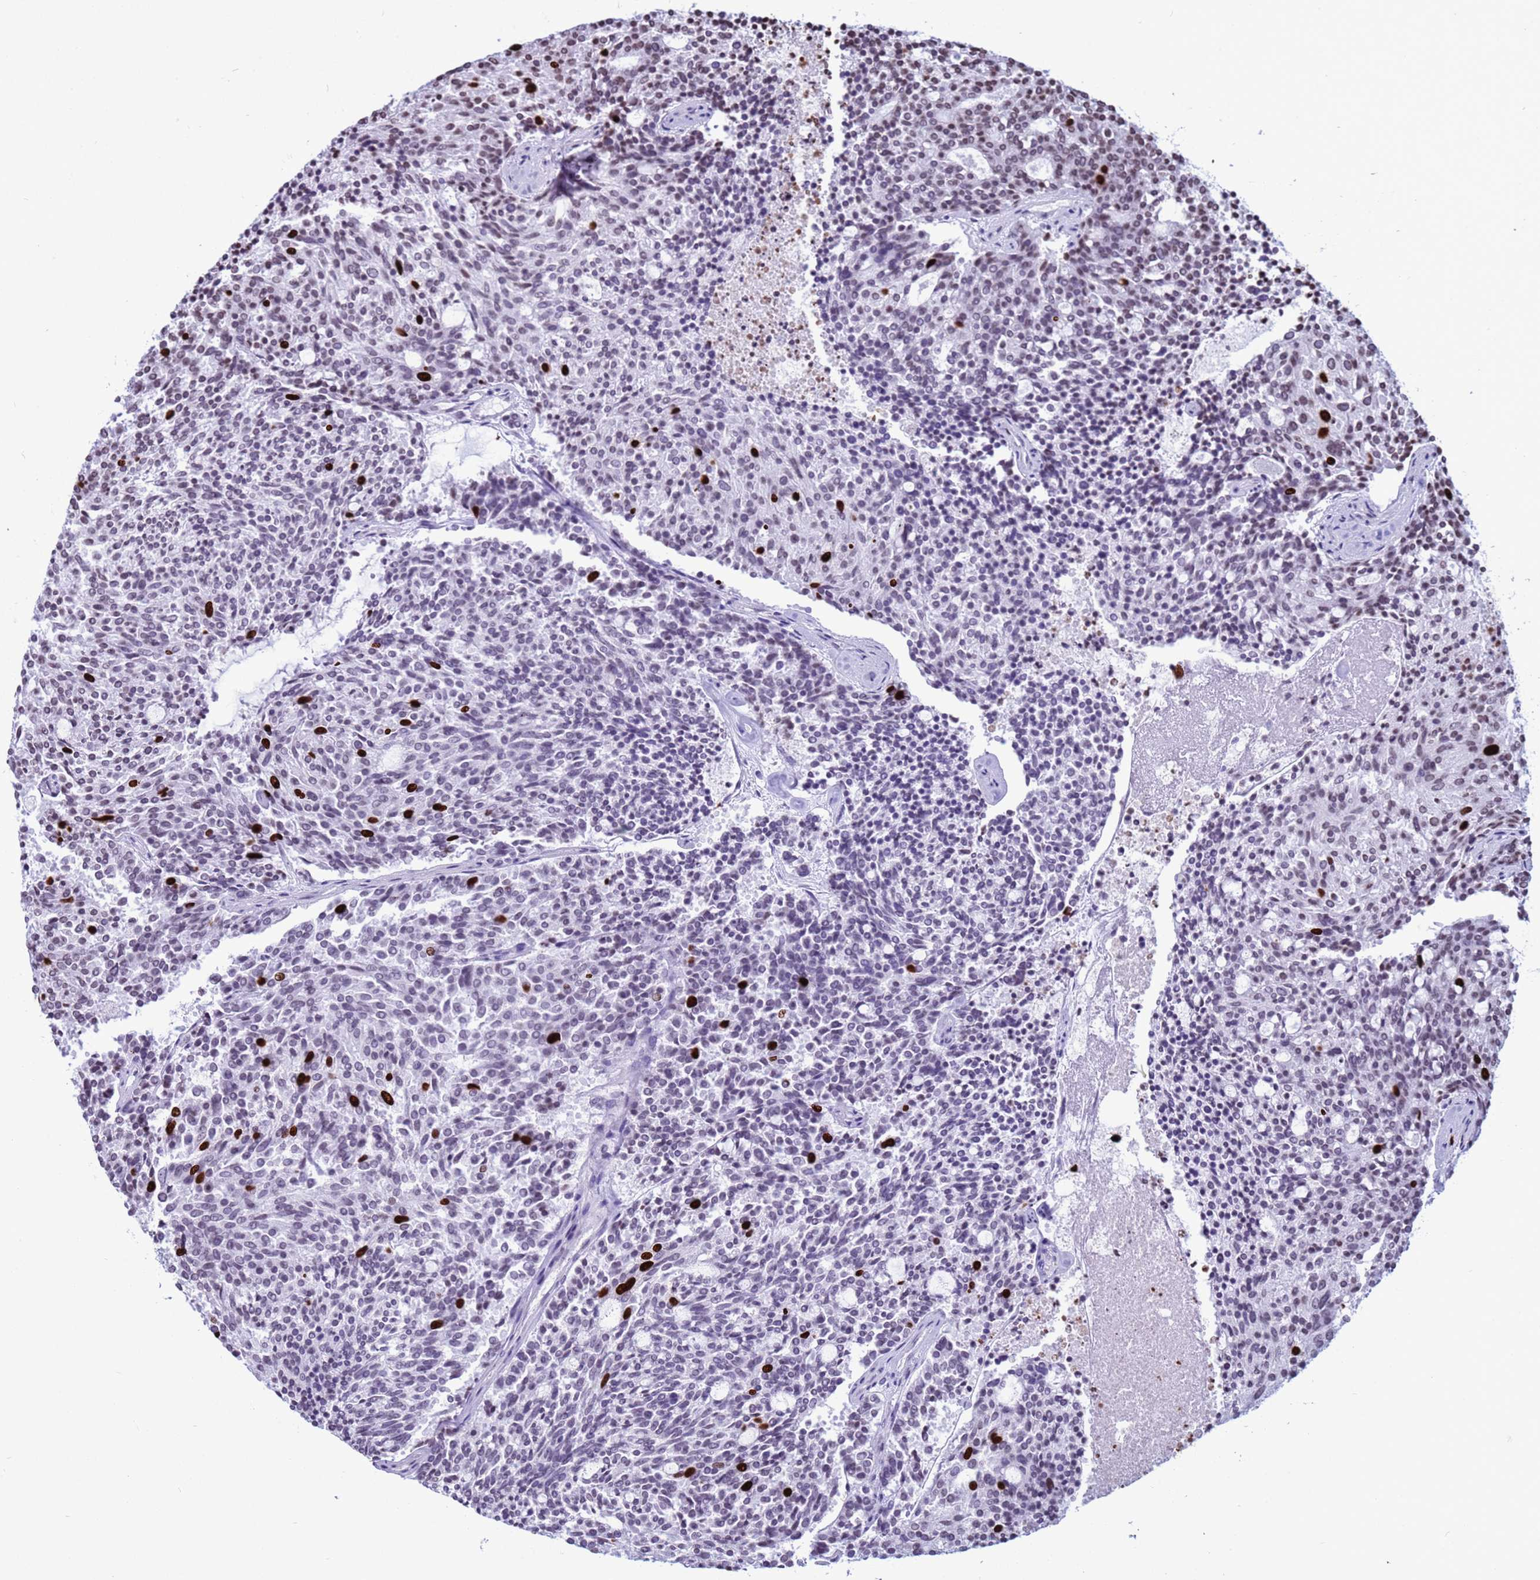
{"staining": {"intensity": "strong", "quantity": "<25%", "location": "nuclear"}, "tissue": "carcinoid", "cell_type": "Tumor cells", "image_type": "cancer", "snomed": [{"axis": "morphology", "description": "Carcinoid, malignant, NOS"}, {"axis": "topography", "description": "Pancreas"}], "caption": "High-magnification brightfield microscopy of malignant carcinoid stained with DAB (3,3'-diaminobenzidine) (brown) and counterstained with hematoxylin (blue). tumor cells exhibit strong nuclear expression is appreciated in approximately<25% of cells.", "gene": "H4C8", "patient": {"sex": "female", "age": 54}}